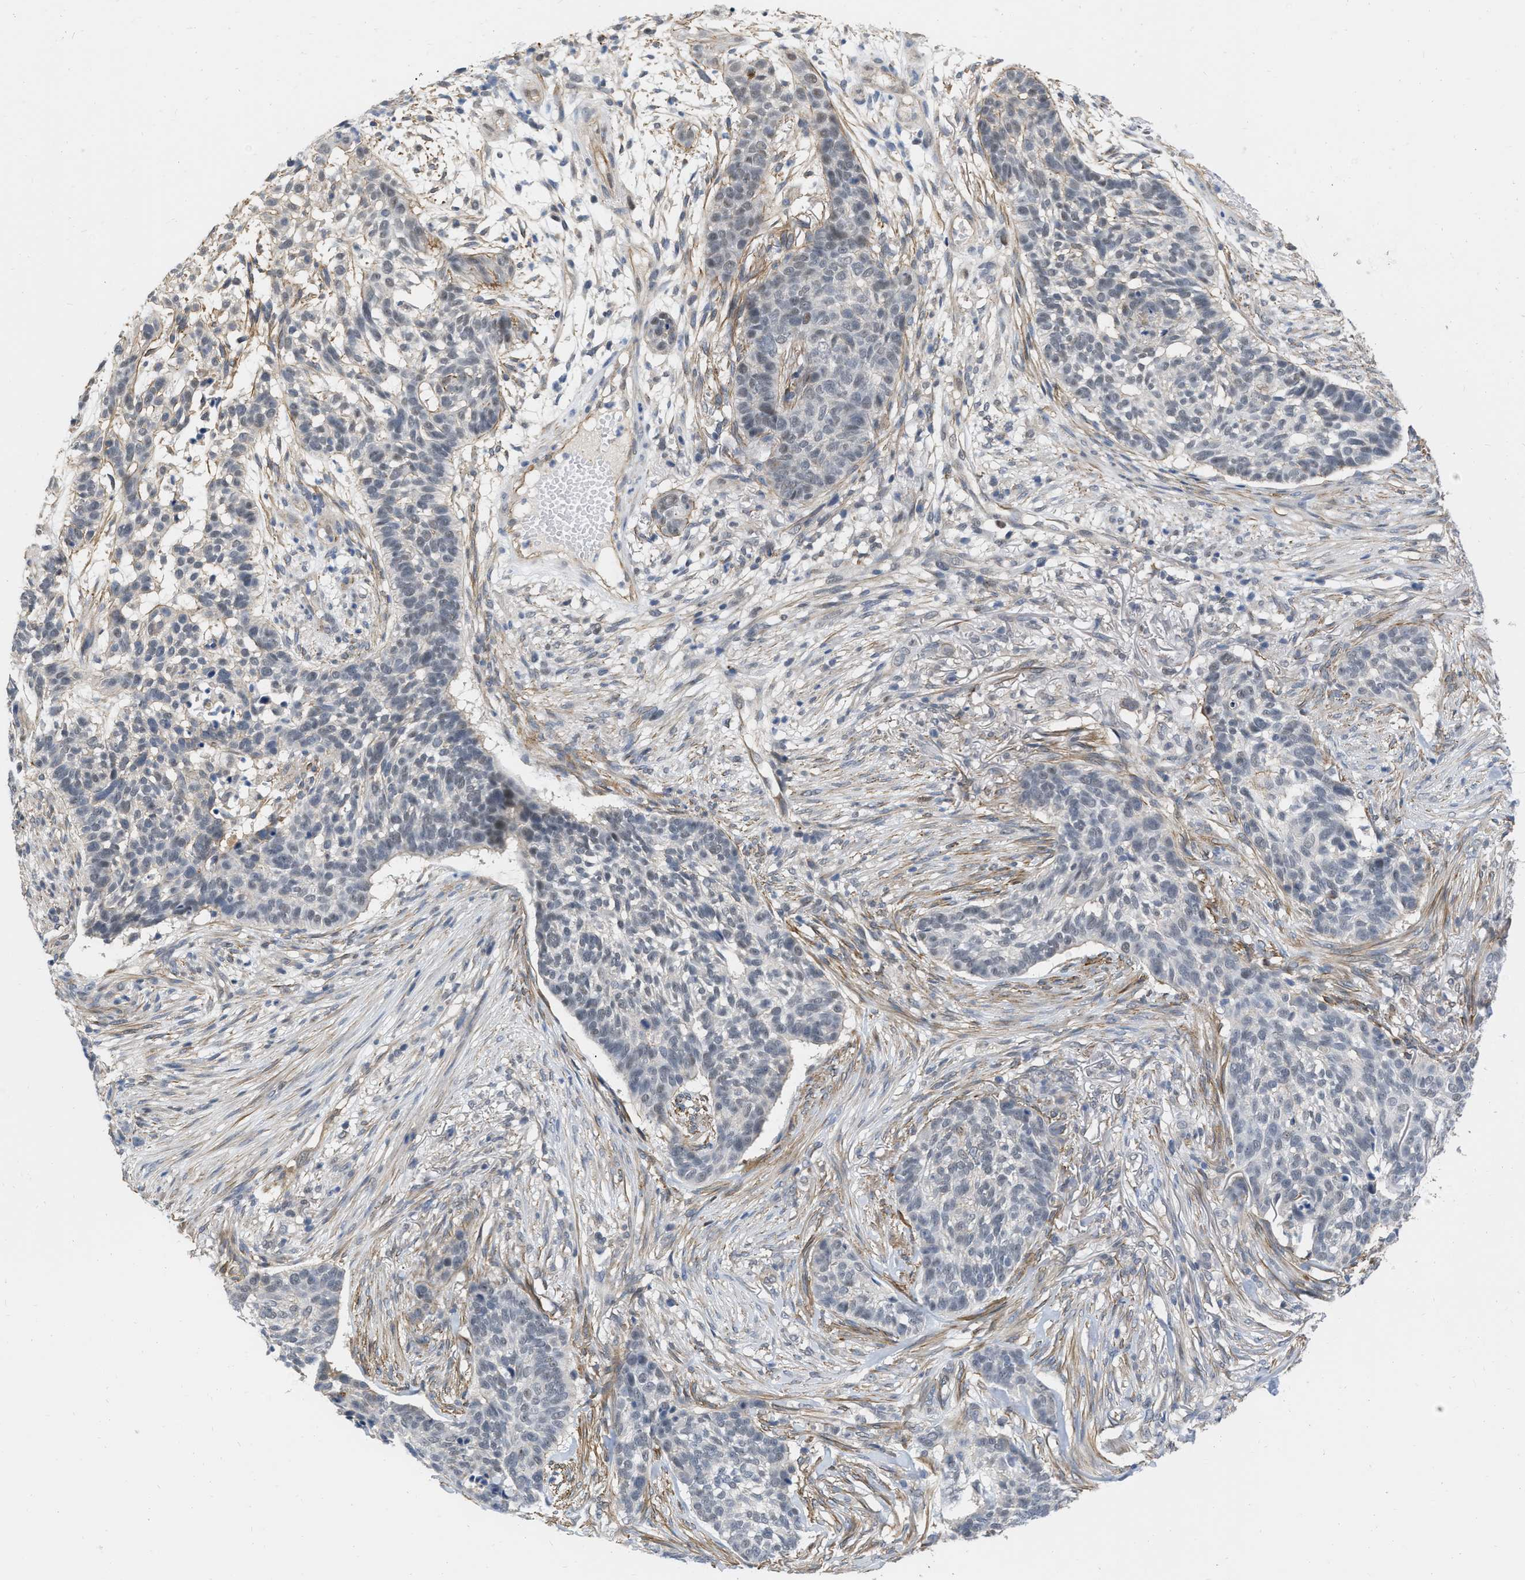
{"staining": {"intensity": "negative", "quantity": "none", "location": "none"}, "tissue": "skin cancer", "cell_type": "Tumor cells", "image_type": "cancer", "snomed": [{"axis": "morphology", "description": "Basal cell carcinoma"}, {"axis": "topography", "description": "Skin"}], "caption": "Immunohistochemistry image of neoplastic tissue: skin basal cell carcinoma stained with DAB (3,3'-diaminobenzidine) exhibits no significant protein expression in tumor cells.", "gene": "NAPEPLD", "patient": {"sex": "male", "age": 85}}